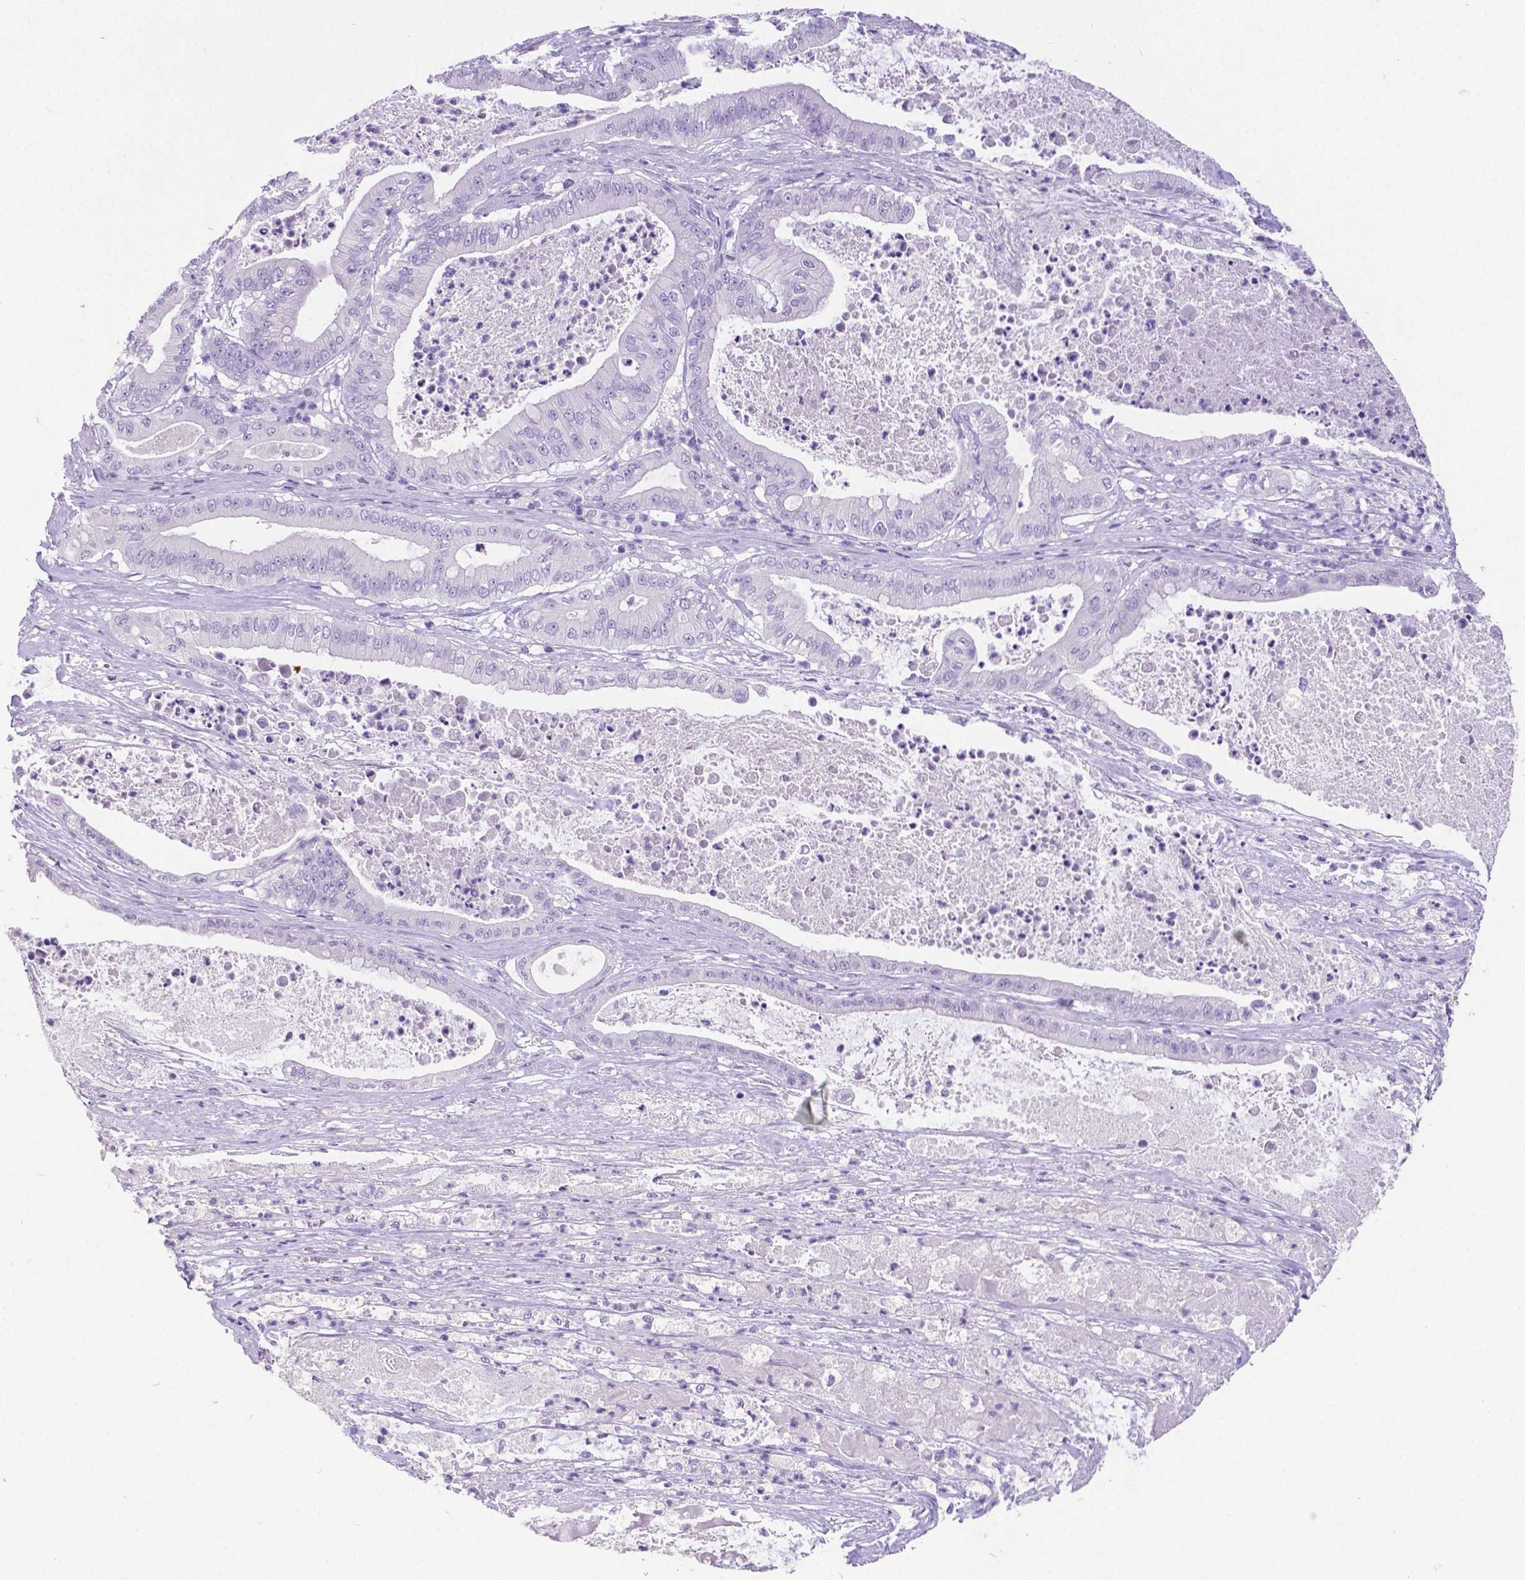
{"staining": {"intensity": "negative", "quantity": "none", "location": "none"}, "tissue": "pancreatic cancer", "cell_type": "Tumor cells", "image_type": "cancer", "snomed": [{"axis": "morphology", "description": "Adenocarcinoma, NOS"}, {"axis": "topography", "description": "Pancreas"}], "caption": "Immunohistochemistry image of human pancreatic cancer (adenocarcinoma) stained for a protein (brown), which exhibits no staining in tumor cells. (Stains: DAB (3,3'-diaminobenzidine) immunohistochemistry (IHC) with hematoxylin counter stain, Microscopy: brightfield microscopy at high magnification).", "gene": "SATB2", "patient": {"sex": "male", "age": 71}}